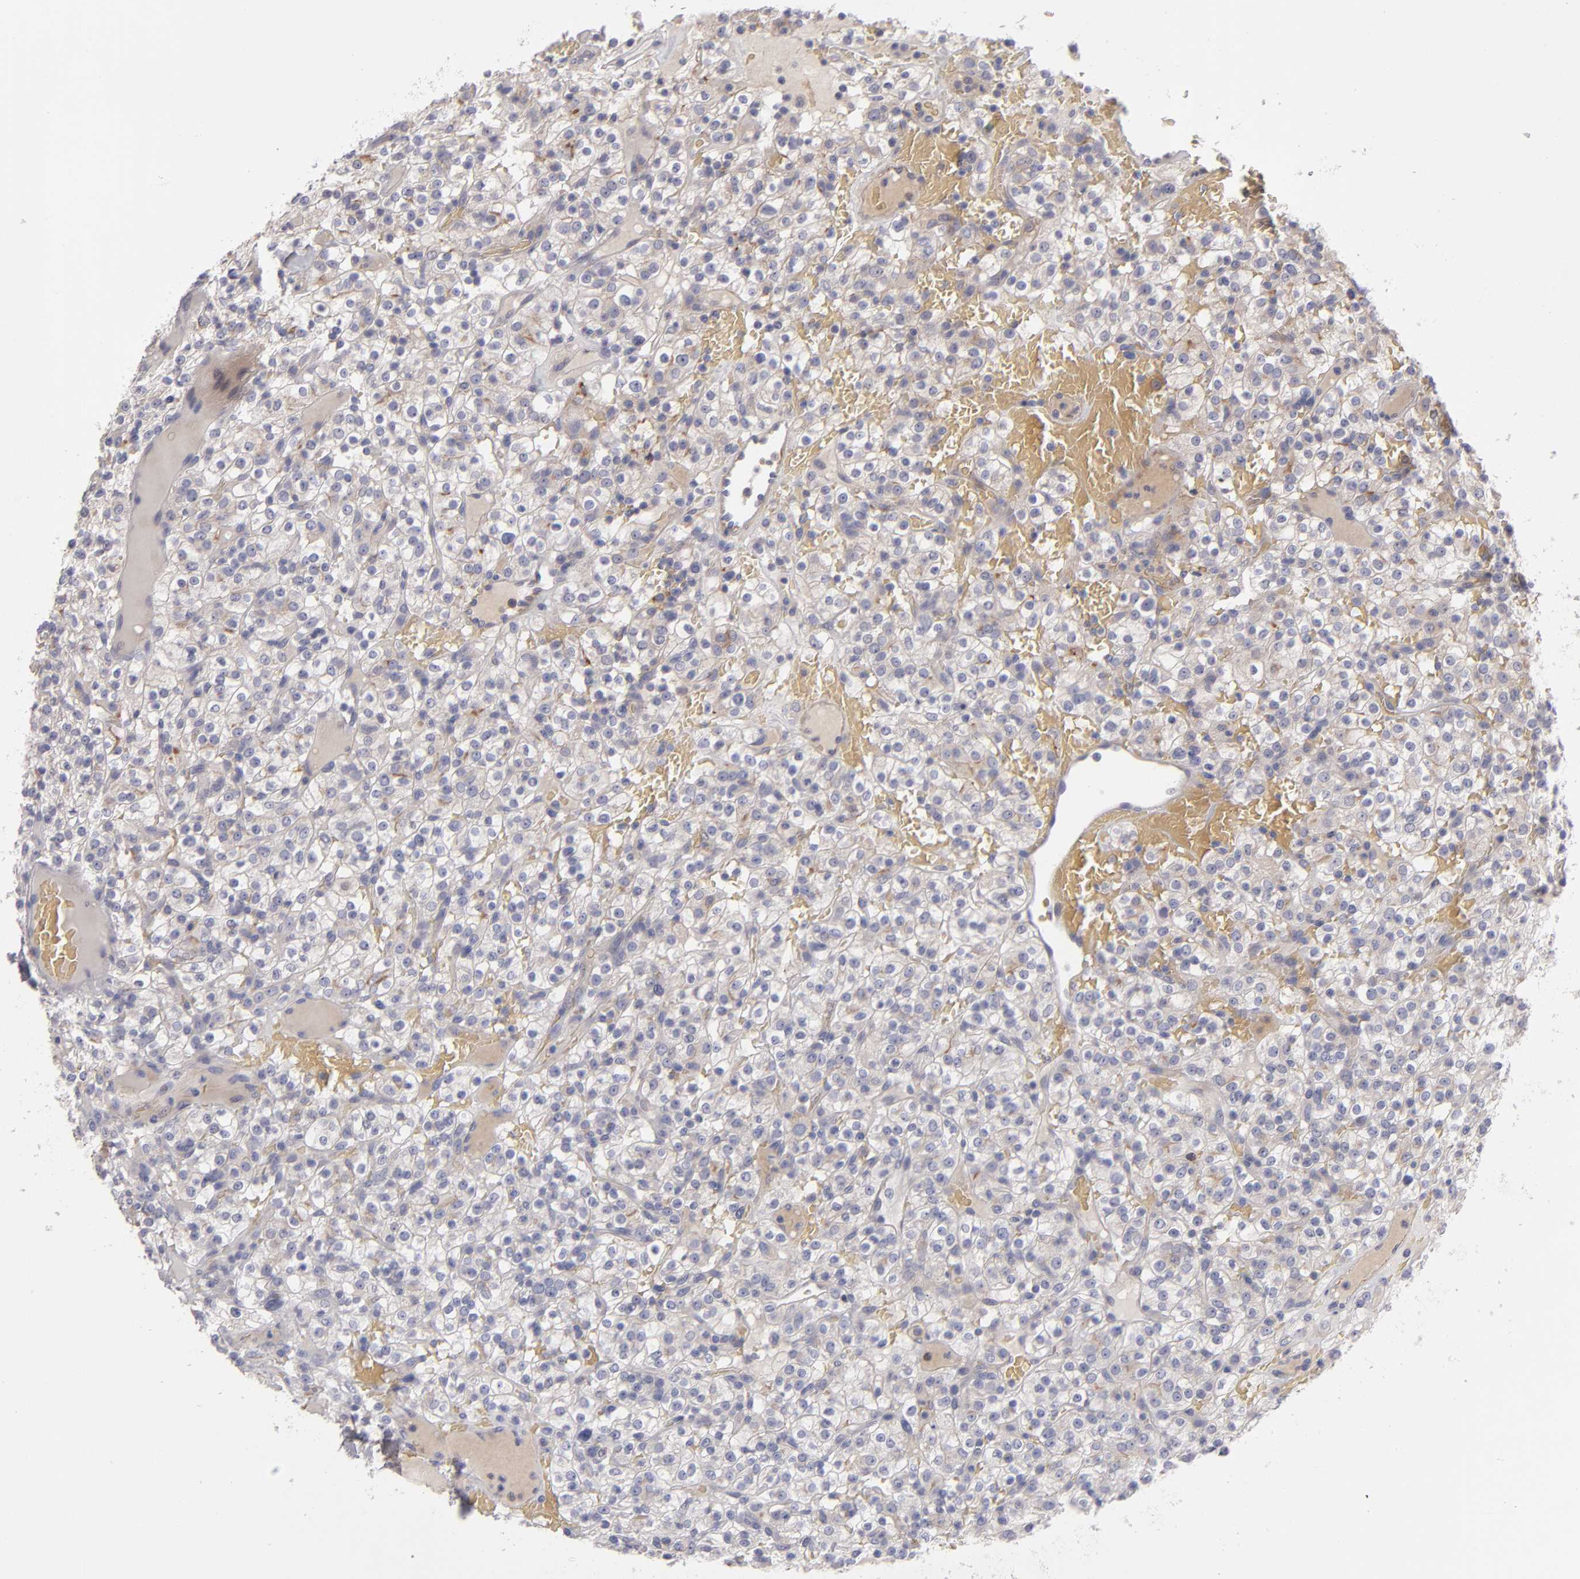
{"staining": {"intensity": "negative", "quantity": "none", "location": "none"}, "tissue": "renal cancer", "cell_type": "Tumor cells", "image_type": "cancer", "snomed": [{"axis": "morphology", "description": "Normal tissue, NOS"}, {"axis": "morphology", "description": "Adenocarcinoma, NOS"}, {"axis": "topography", "description": "Kidney"}], "caption": "The micrograph exhibits no significant positivity in tumor cells of renal cancer.", "gene": "FBLN1", "patient": {"sex": "female", "age": 72}}